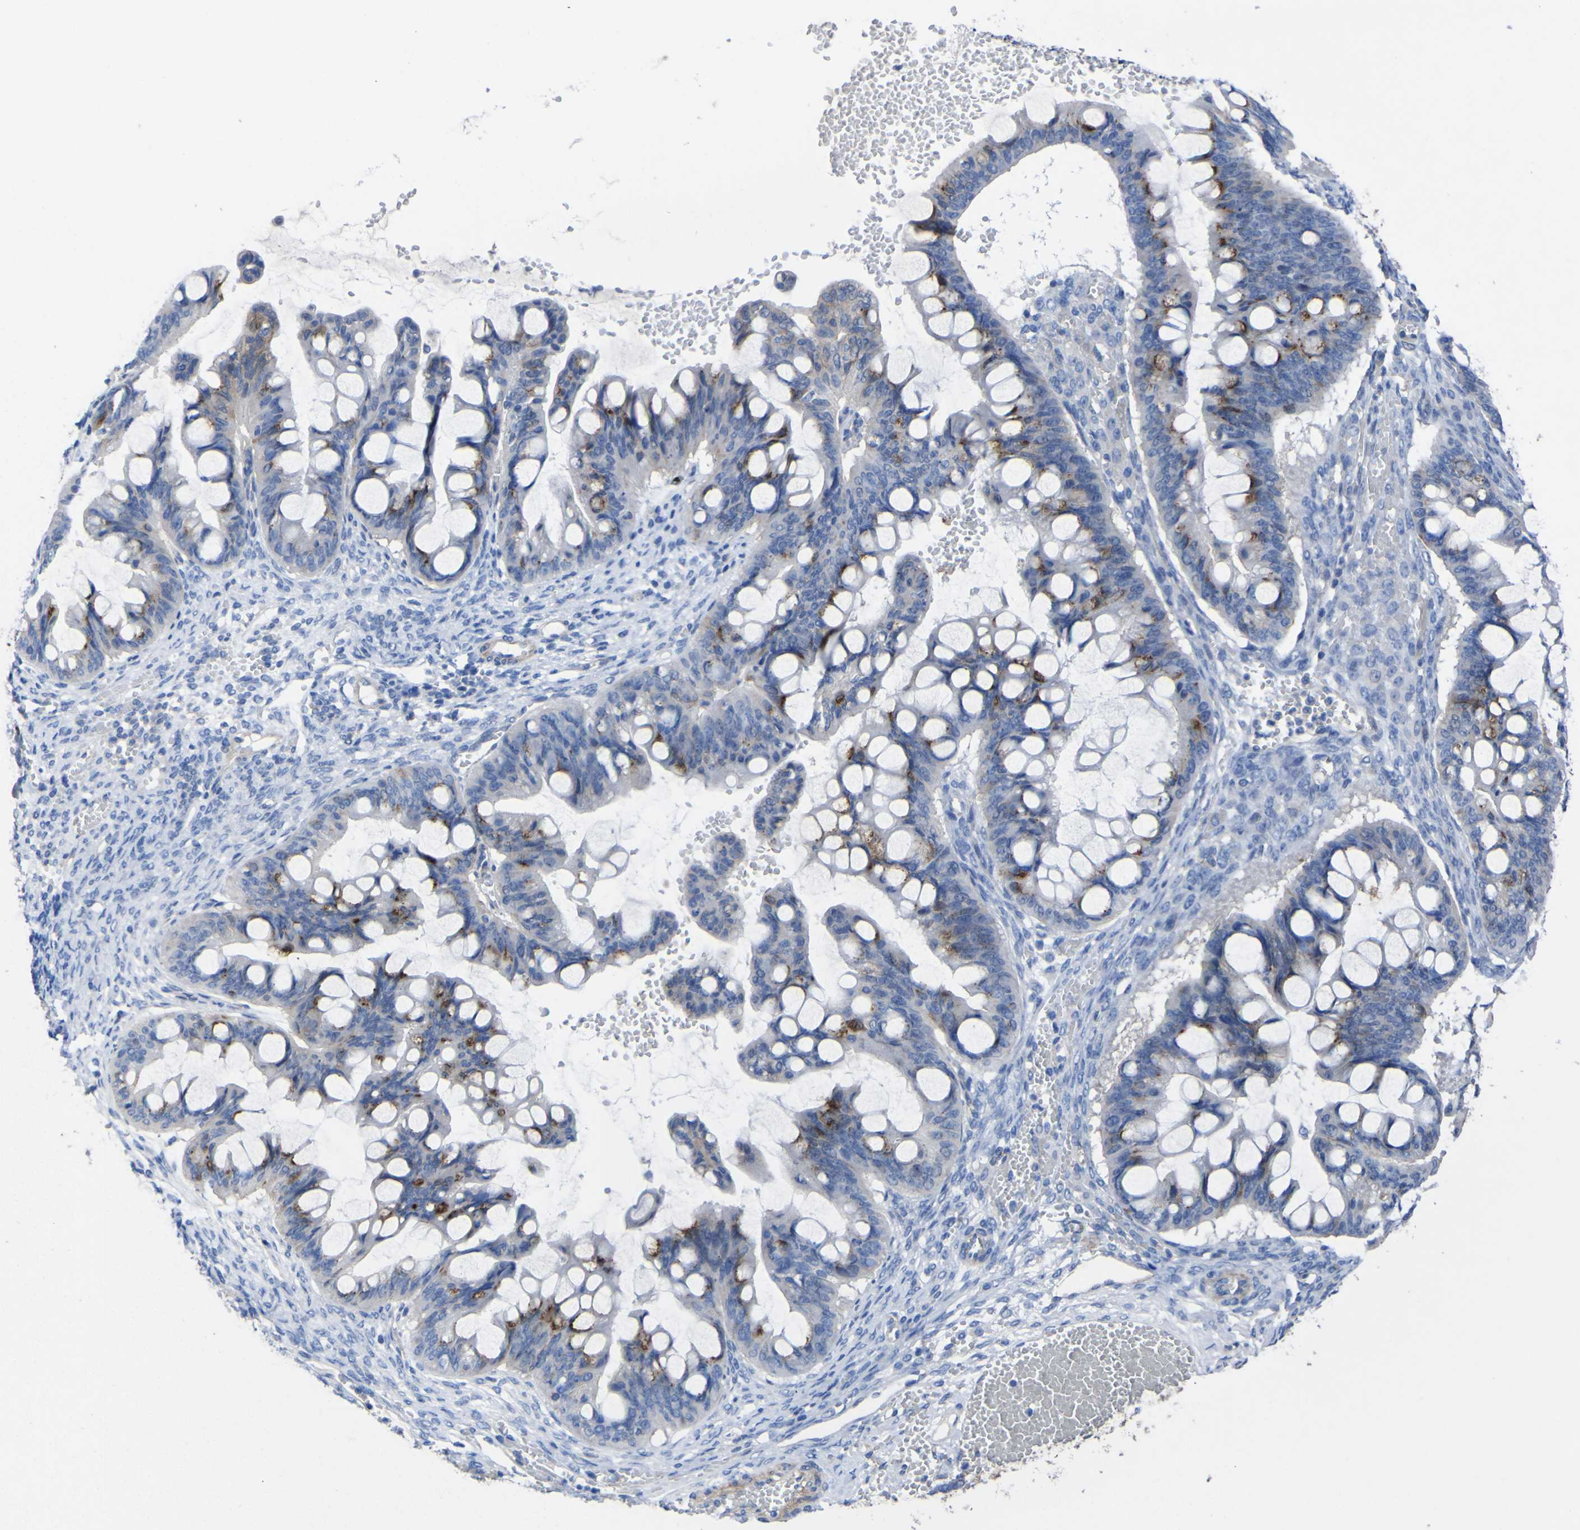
{"staining": {"intensity": "moderate", "quantity": "25%-75%", "location": "cytoplasmic/membranous"}, "tissue": "ovarian cancer", "cell_type": "Tumor cells", "image_type": "cancer", "snomed": [{"axis": "morphology", "description": "Cystadenocarcinoma, mucinous, NOS"}, {"axis": "topography", "description": "Ovary"}], "caption": "Moderate cytoplasmic/membranous positivity for a protein is present in approximately 25%-75% of tumor cells of ovarian cancer (mucinous cystadenocarcinoma) using immunohistochemistry.", "gene": "AGO4", "patient": {"sex": "female", "age": 73}}